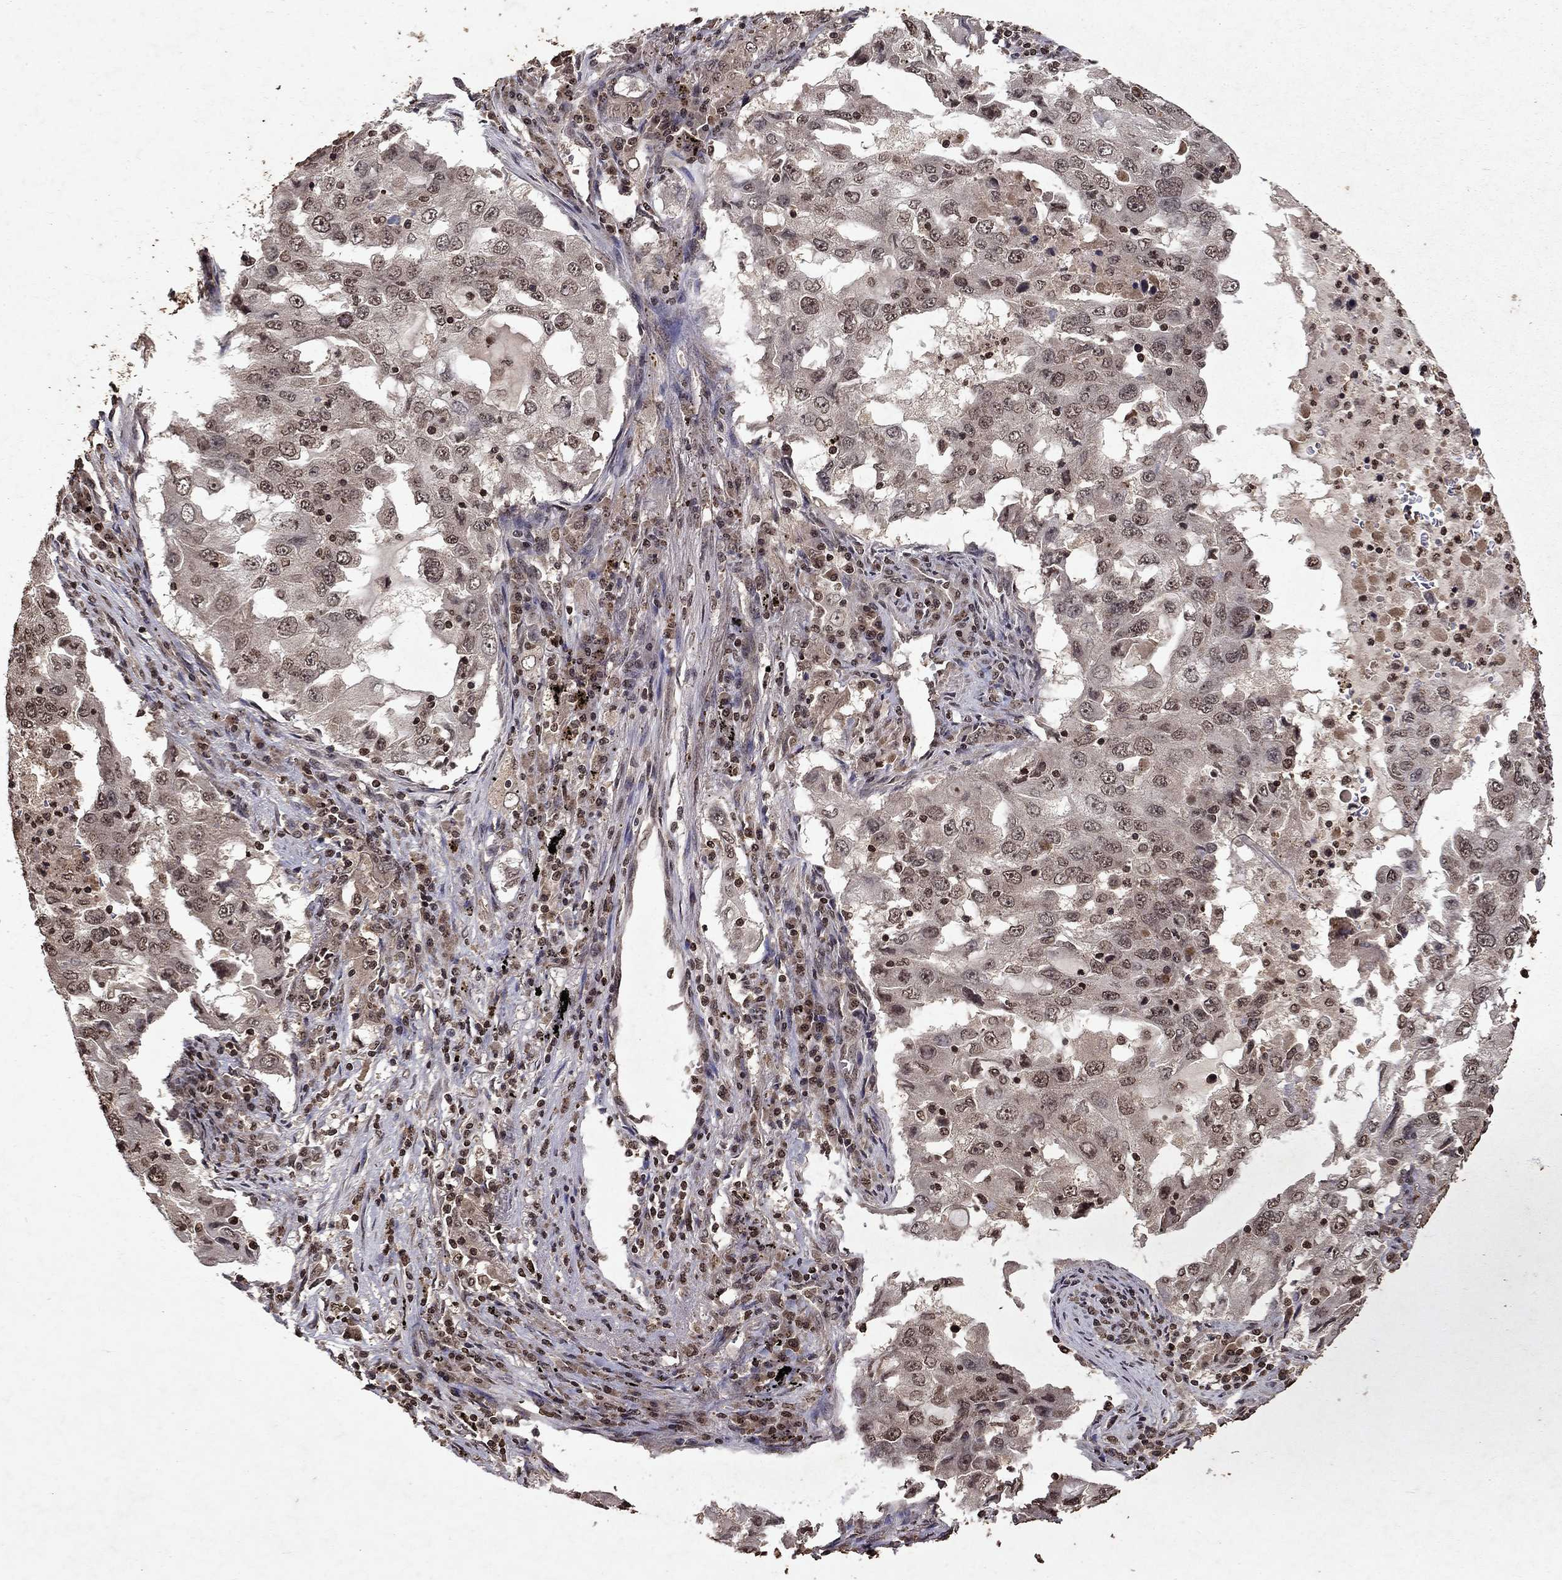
{"staining": {"intensity": "moderate", "quantity": "<25%", "location": "cytoplasmic/membranous,nuclear"}, "tissue": "lung cancer", "cell_type": "Tumor cells", "image_type": "cancer", "snomed": [{"axis": "morphology", "description": "Adenocarcinoma, NOS"}, {"axis": "topography", "description": "Lung"}], "caption": "Immunohistochemistry staining of adenocarcinoma (lung), which demonstrates low levels of moderate cytoplasmic/membranous and nuclear staining in about <25% of tumor cells indicating moderate cytoplasmic/membranous and nuclear protein positivity. The staining was performed using DAB (3,3'-diaminobenzidine) (brown) for protein detection and nuclei were counterstained in hematoxylin (blue).", "gene": "PIN4", "patient": {"sex": "female", "age": 61}}